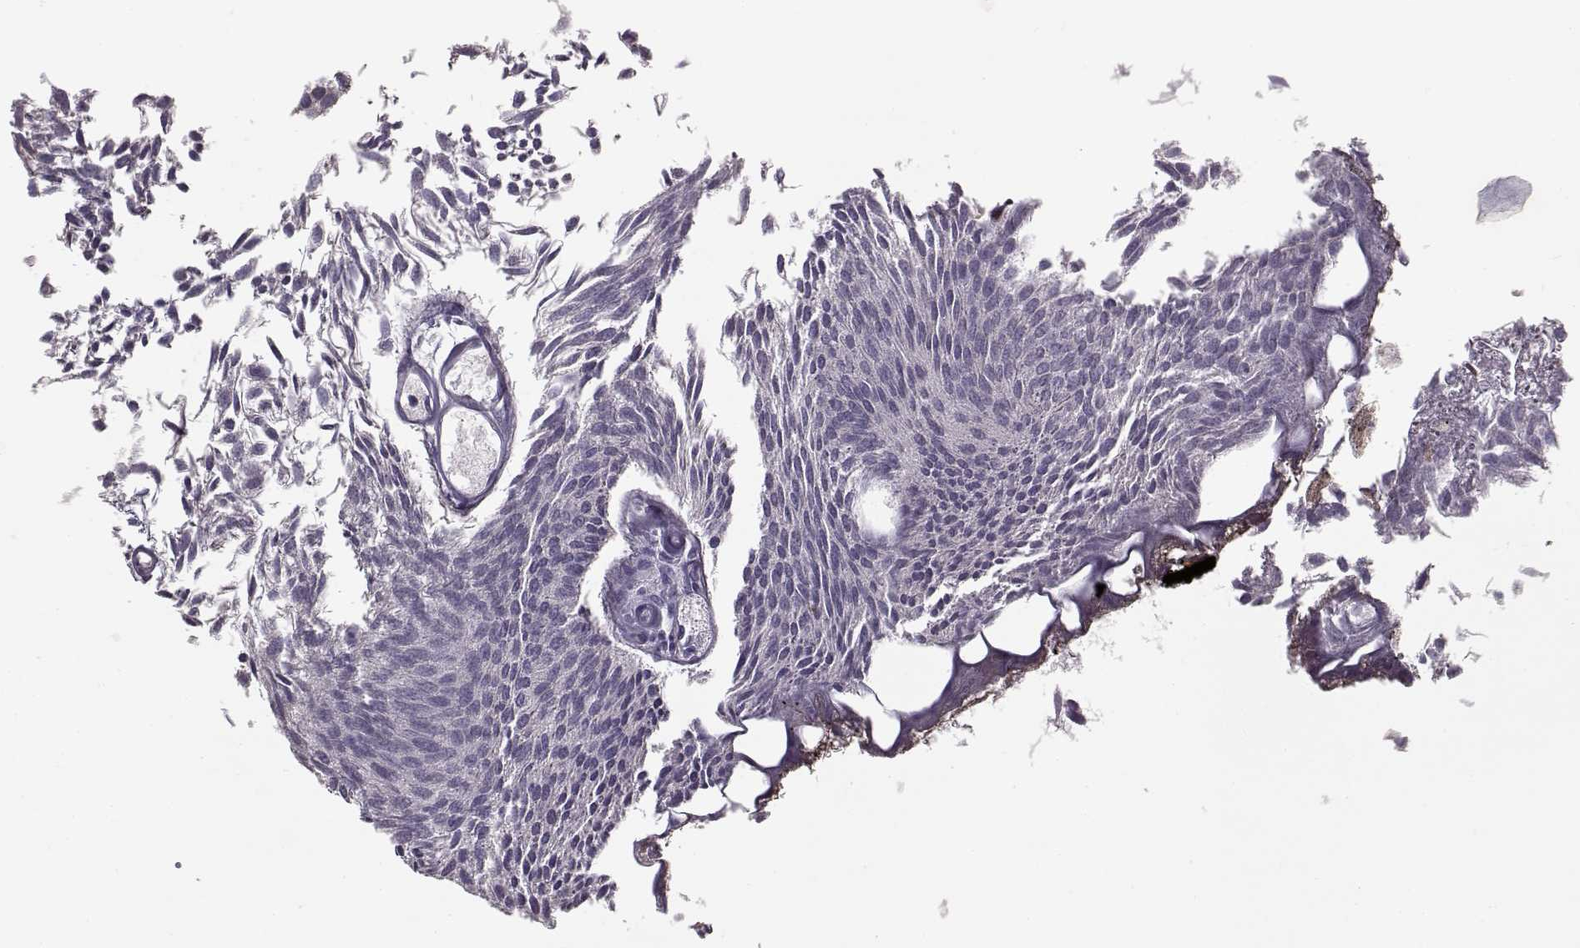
{"staining": {"intensity": "negative", "quantity": "none", "location": "none"}, "tissue": "urothelial cancer", "cell_type": "Tumor cells", "image_type": "cancer", "snomed": [{"axis": "morphology", "description": "Urothelial carcinoma, Low grade"}, {"axis": "topography", "description": "Urinary bladder"}], "caption": "A high-resolution photomicrograph shows IHC staining of urothelial carcinoma (low-grade), which reveals no significant positivity in tumor cells. (Brightfield microscopy of DAB (3,3'-diaminobenzidine) immunohistochemistry at high magnification).", "gene": "UROC1", "patient": {"sex": "male", "age": 63}}